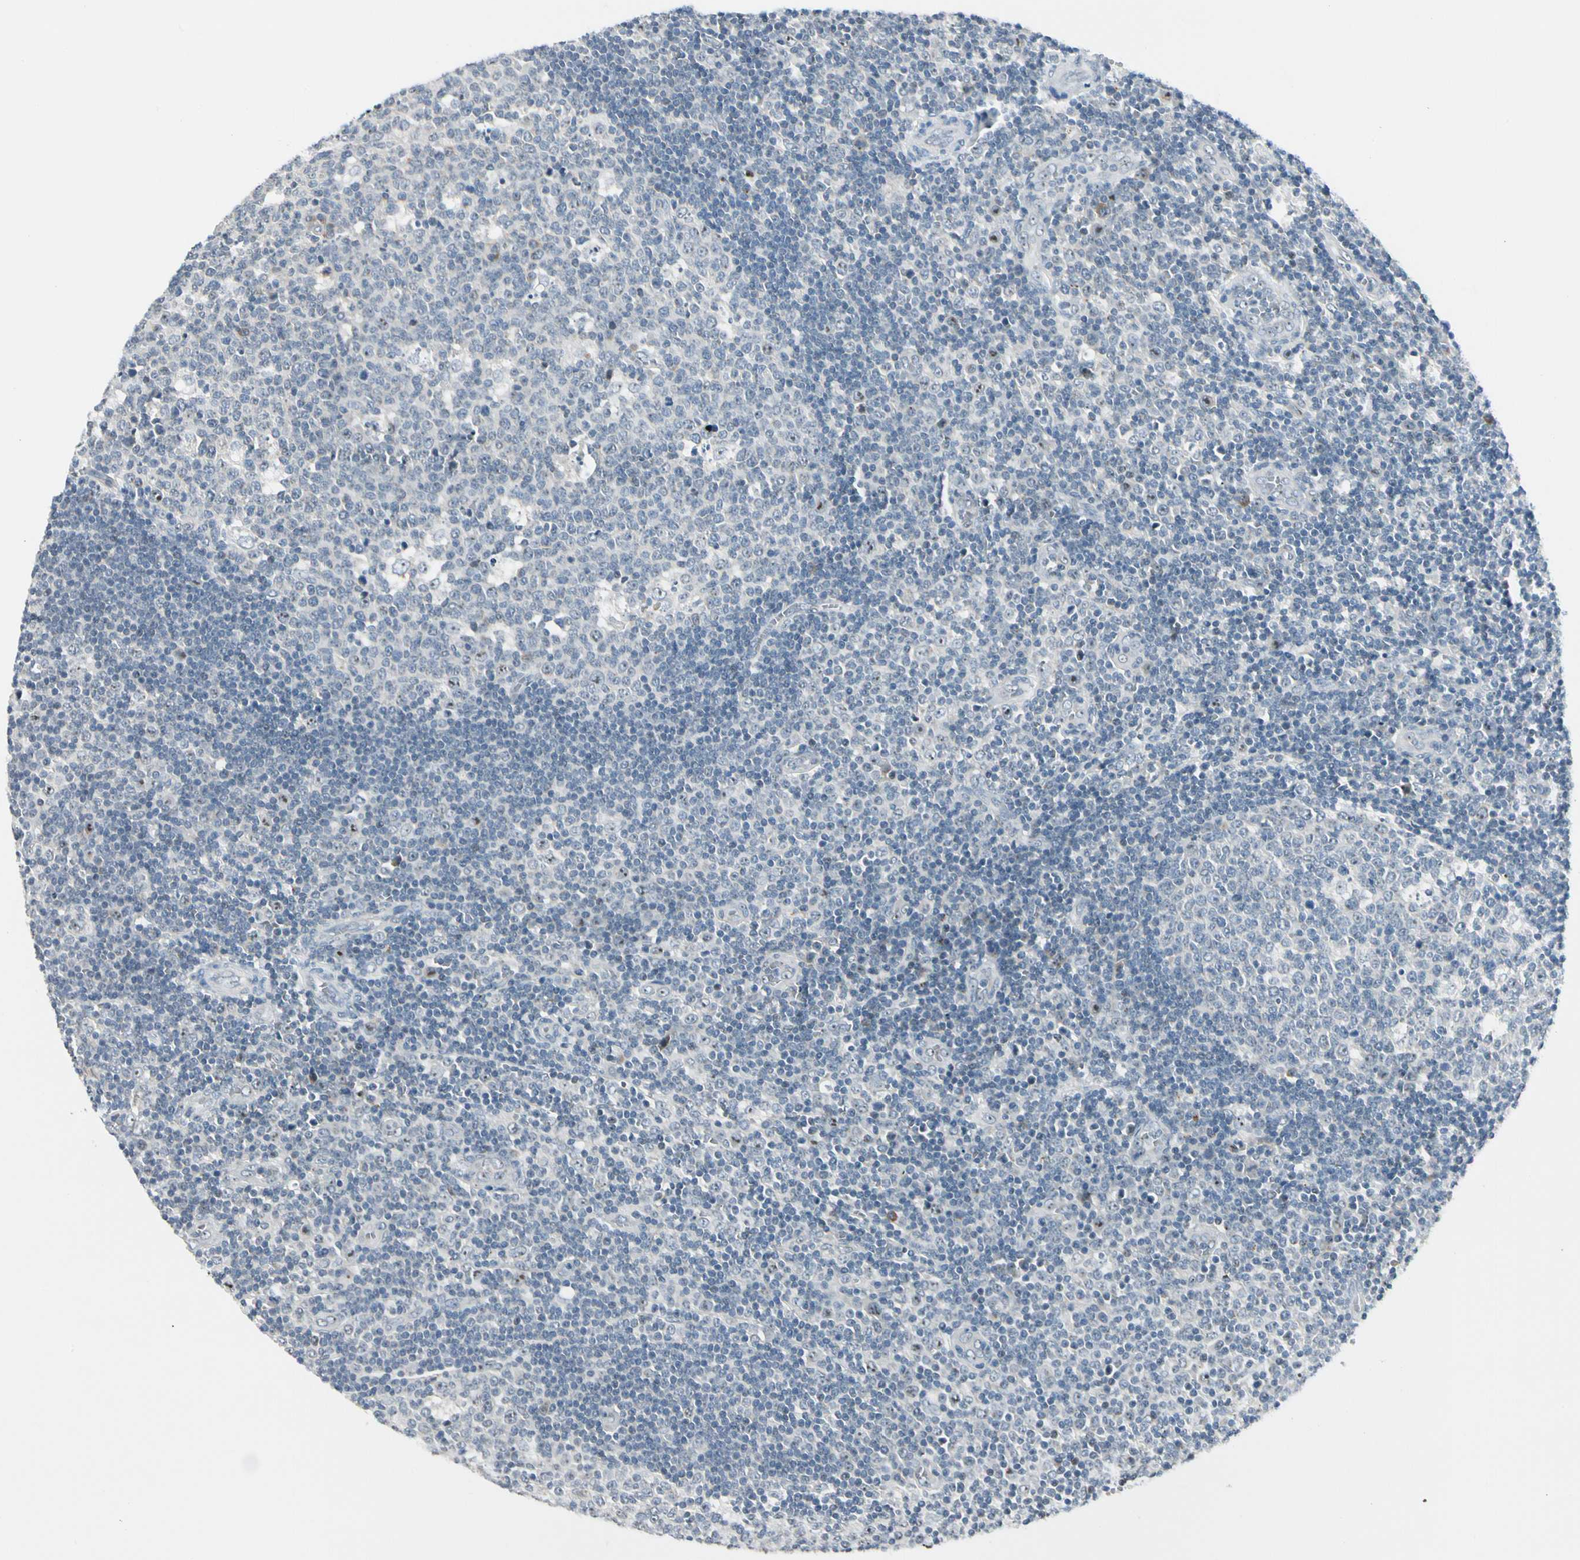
{"staining": {"intensity": "negative", "quantity": "none", "location": "none"}, "tissue": "lymph node", "cell_type": "Germinal center cells", "image_type": "normal", "snomed": [{"axis": "morphology", "description": "Normal tissue, NOS"}, {"axis": "topography", "description": "Lymph node"}, {"axis": "topography", "description": "Salivary gland"}], "caption": "Immunohistochemistry of unremarkable lymph node demonstrates no positivity in germinal center cells. Nuclei are stained in blue.", "gene": "ZSCAN1", "patient": {"sex": "male", "age": 8}}